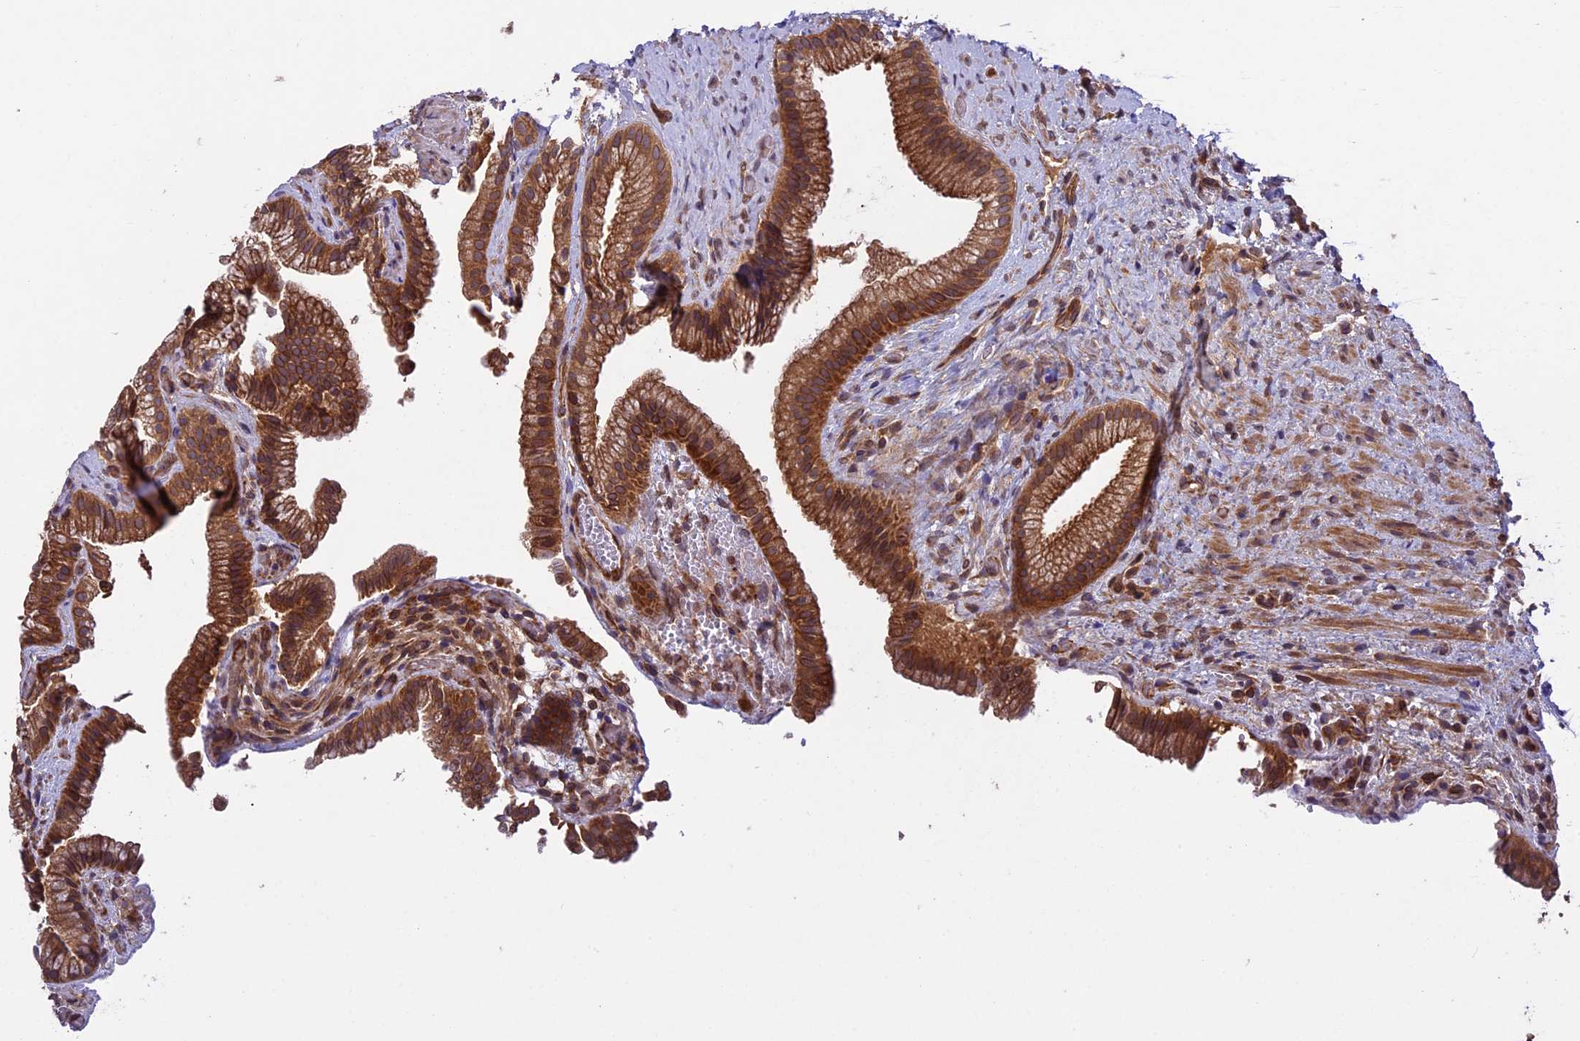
{"staining": {"intensity": "moderate", "quantity": ">75%", "location": "cytoplasmic/membranous"}, "tissue": "gallbladder", "cell_type": "Glandular cells", "image_type": "normal", "snomed": [{"axis": "morphology", "description": "Normal tissue, NOS"}, {"axis": "morphology", "description": "Inflammation, NOS"}, {"axis": "topography", "description": "Gallbladder"}], "caption": "Human gallbladder stained for a protein (brown) exhibits moderate cytoplasmic/membranous positive positivity in approximately >75% of glandular cells.", "gene": "CCDC125", "patient": {"sex": "male", "age": 51}}